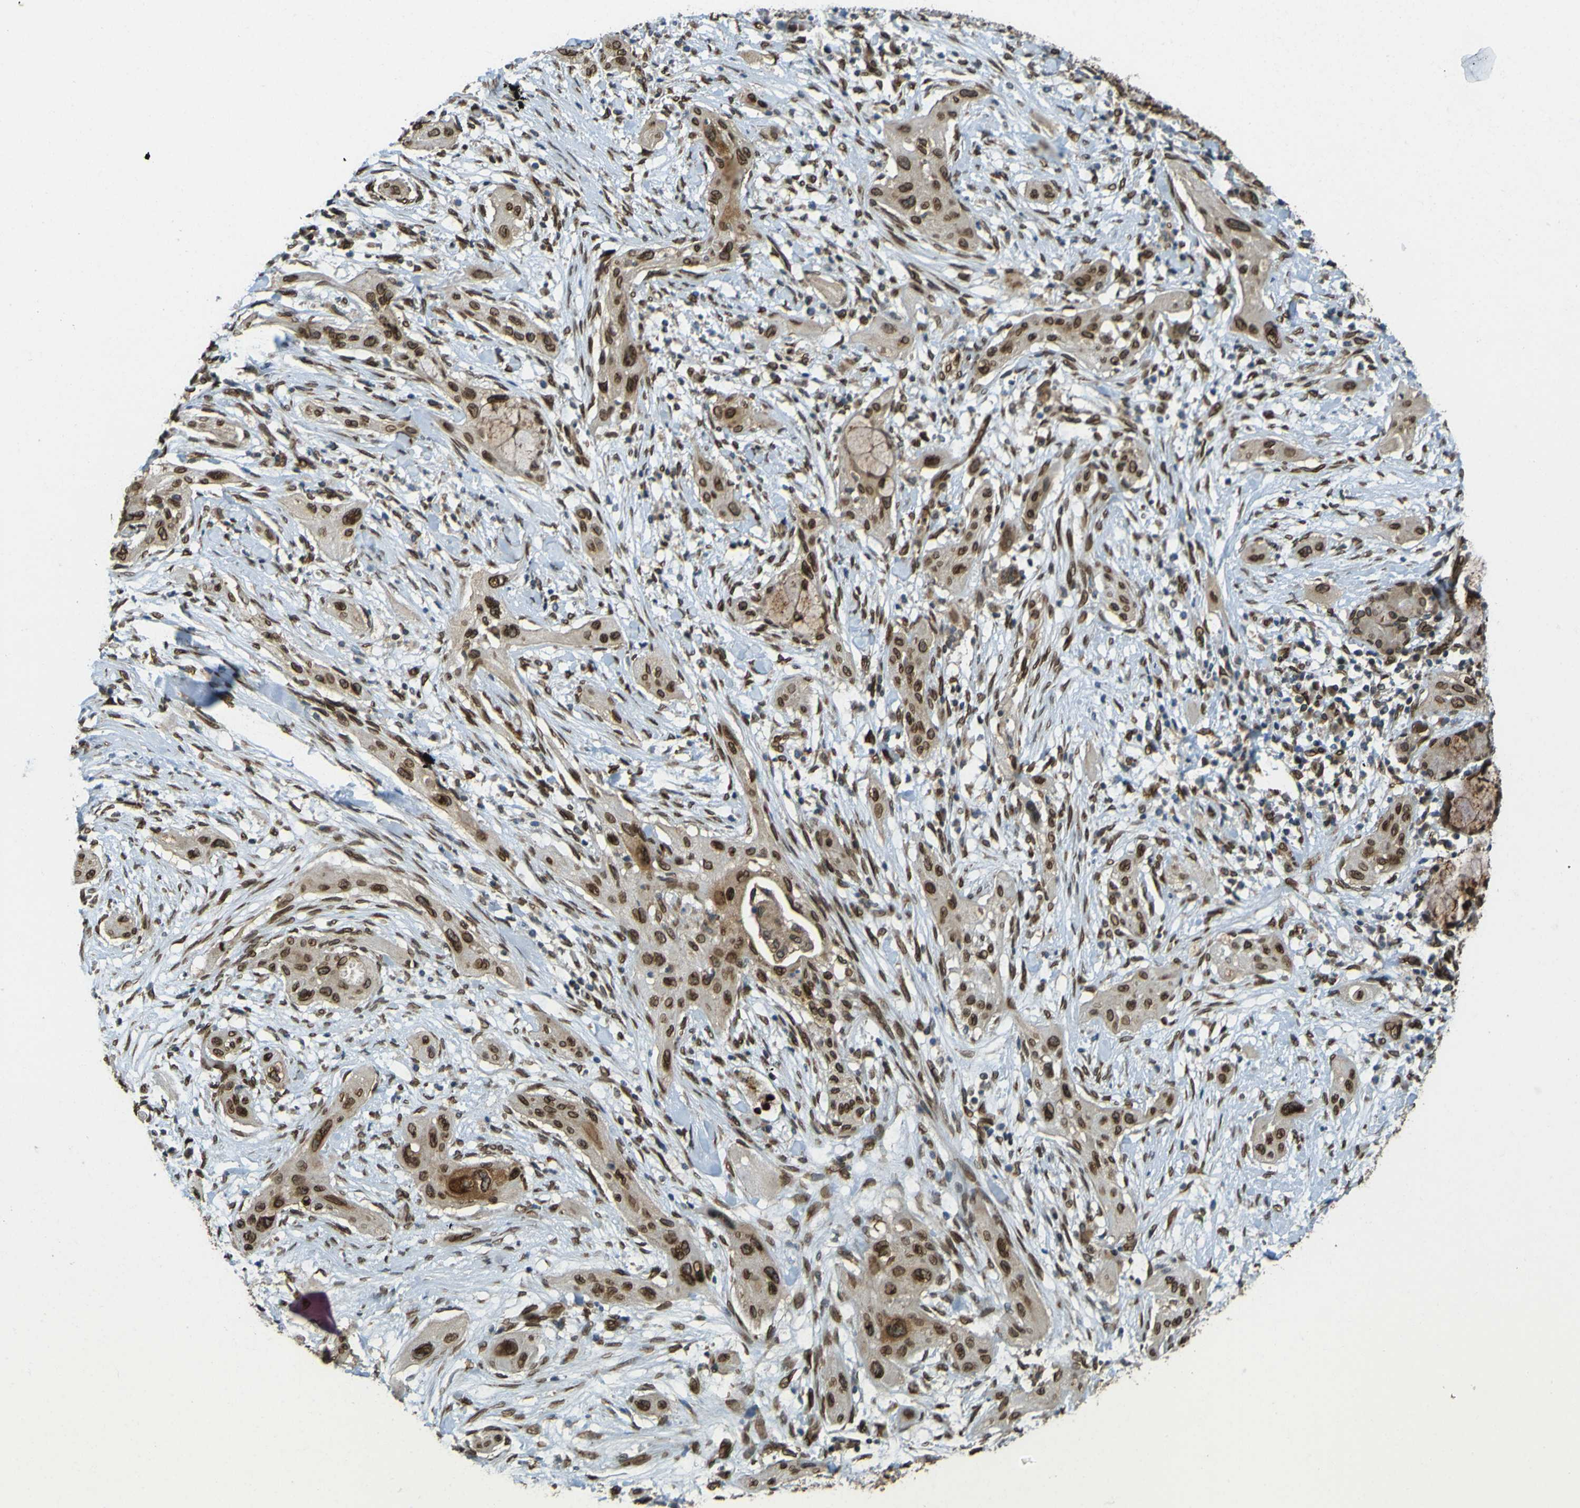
{"staining": {"intensity": "strong", "quantity": ">75%", "location": "cytoplasmic/membranous,nuclear"}, "tissue": "lung cancer", "cell_type": "Tumor cells", "image_type": "cancer", "snomed": [{"axis": "morphology", "description": "Squamous cell carcinoma, NOS"}, {"axis": "topography", "description": "Lung"}], "caption": "Tumor cells show high levels of strong cytoplasmic/membranous and nuclear expression in approximately >75% of cells in human lung squamous cell carcinoma.", "gene": "GALNT1", "patient": {"sex": "female", "age": 47}}